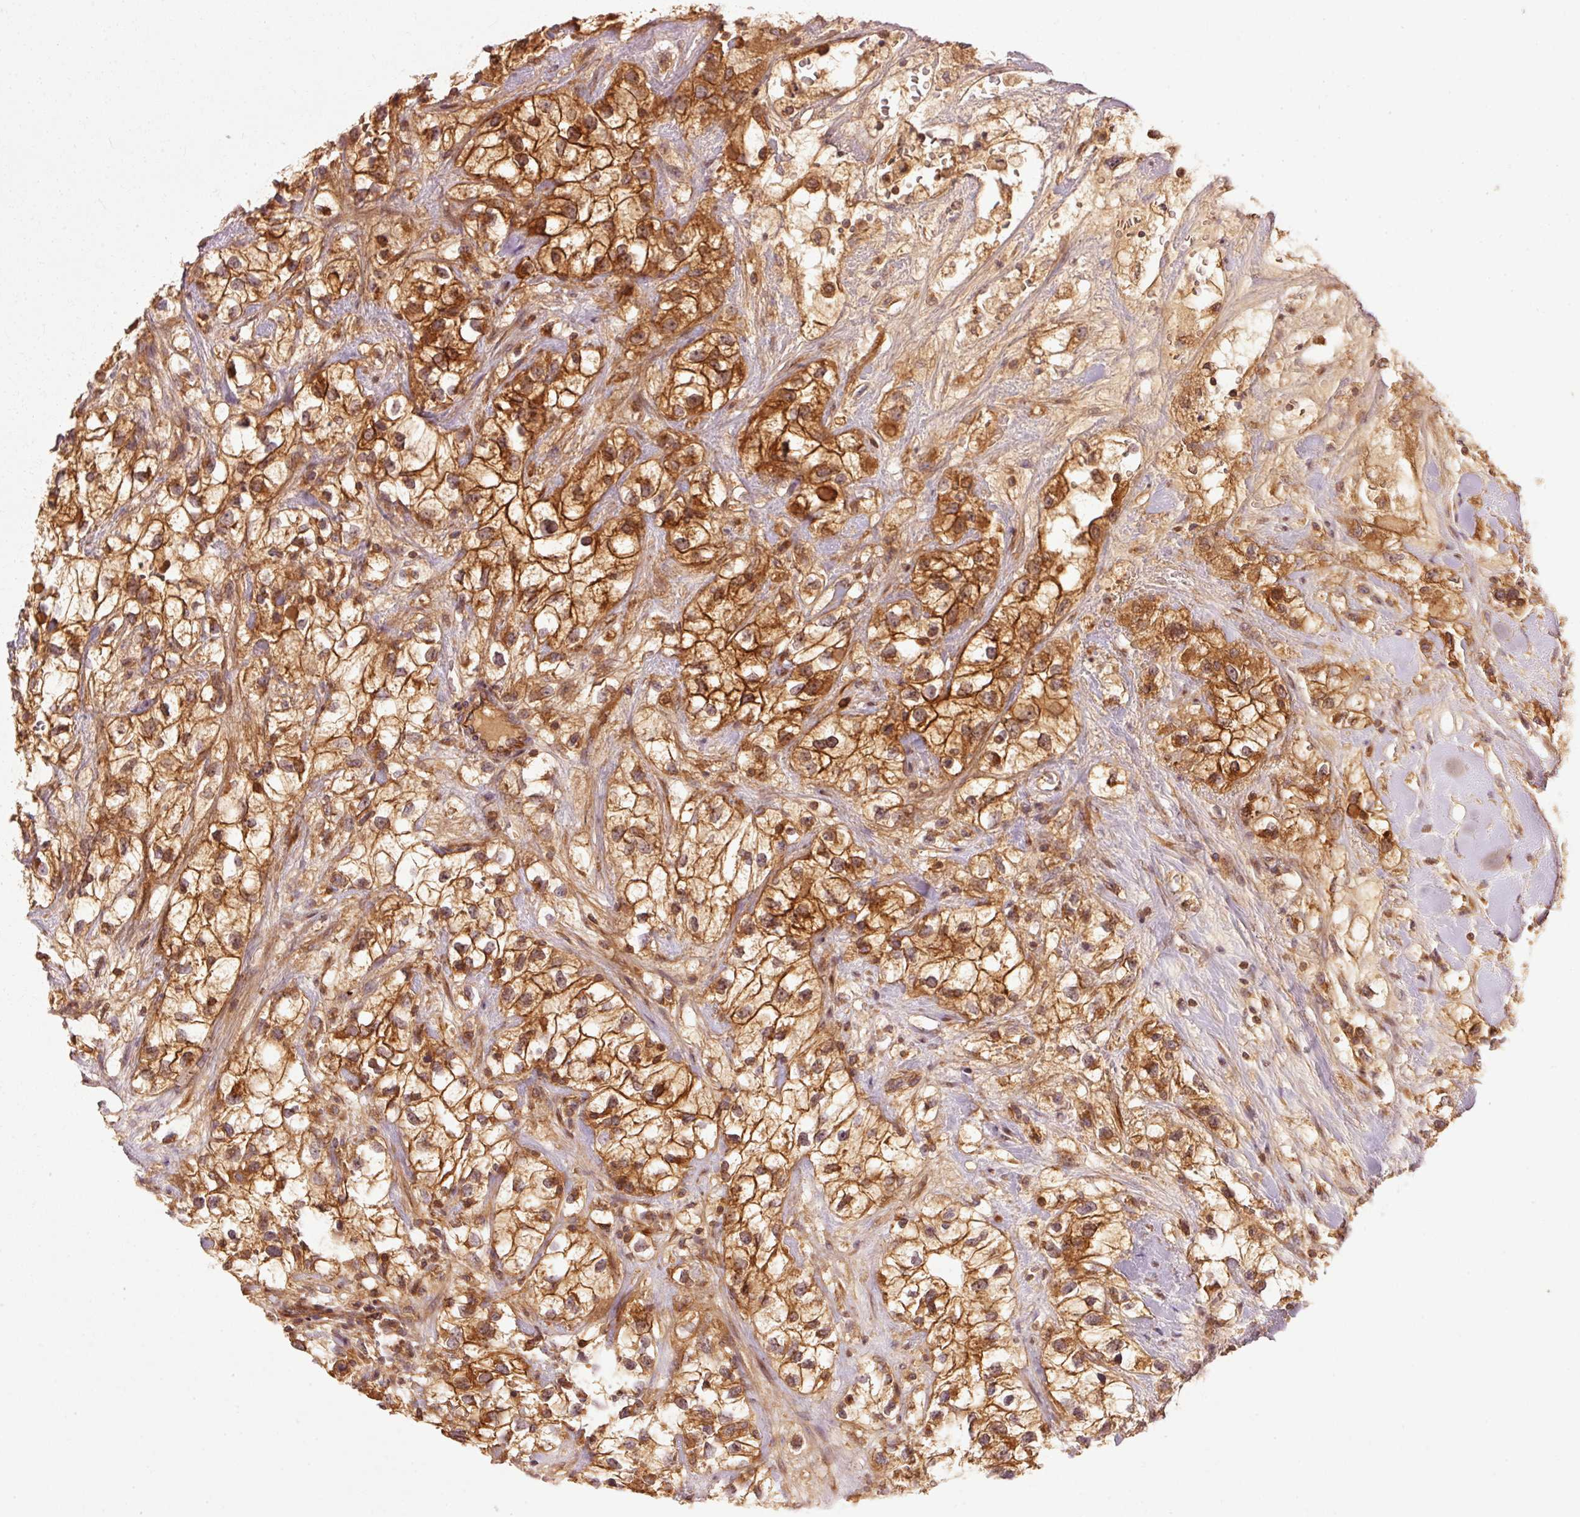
{"staining": {"intensity": "strong", "quantity": ">75%", "location": "cytoplasmic/membranous"}, "tissue": "renal cancer", "cell_type": "Tumor cells", "image_type": "cancer", "snomed": [{"axis": "morphology", "description": "Adenocarcinoma, NOS"}, {"axis": "topography", "description": "Kidney"}], "caption": "Immunohistochemistry (IHC) (DAB) staining of human renal cancer demonstrates strong cytoplasmic/membranous protein expression in approximately >75% of tumor cells.", "gene": "CTNNA1", "patient": {"sex": "male", "age": 59}}